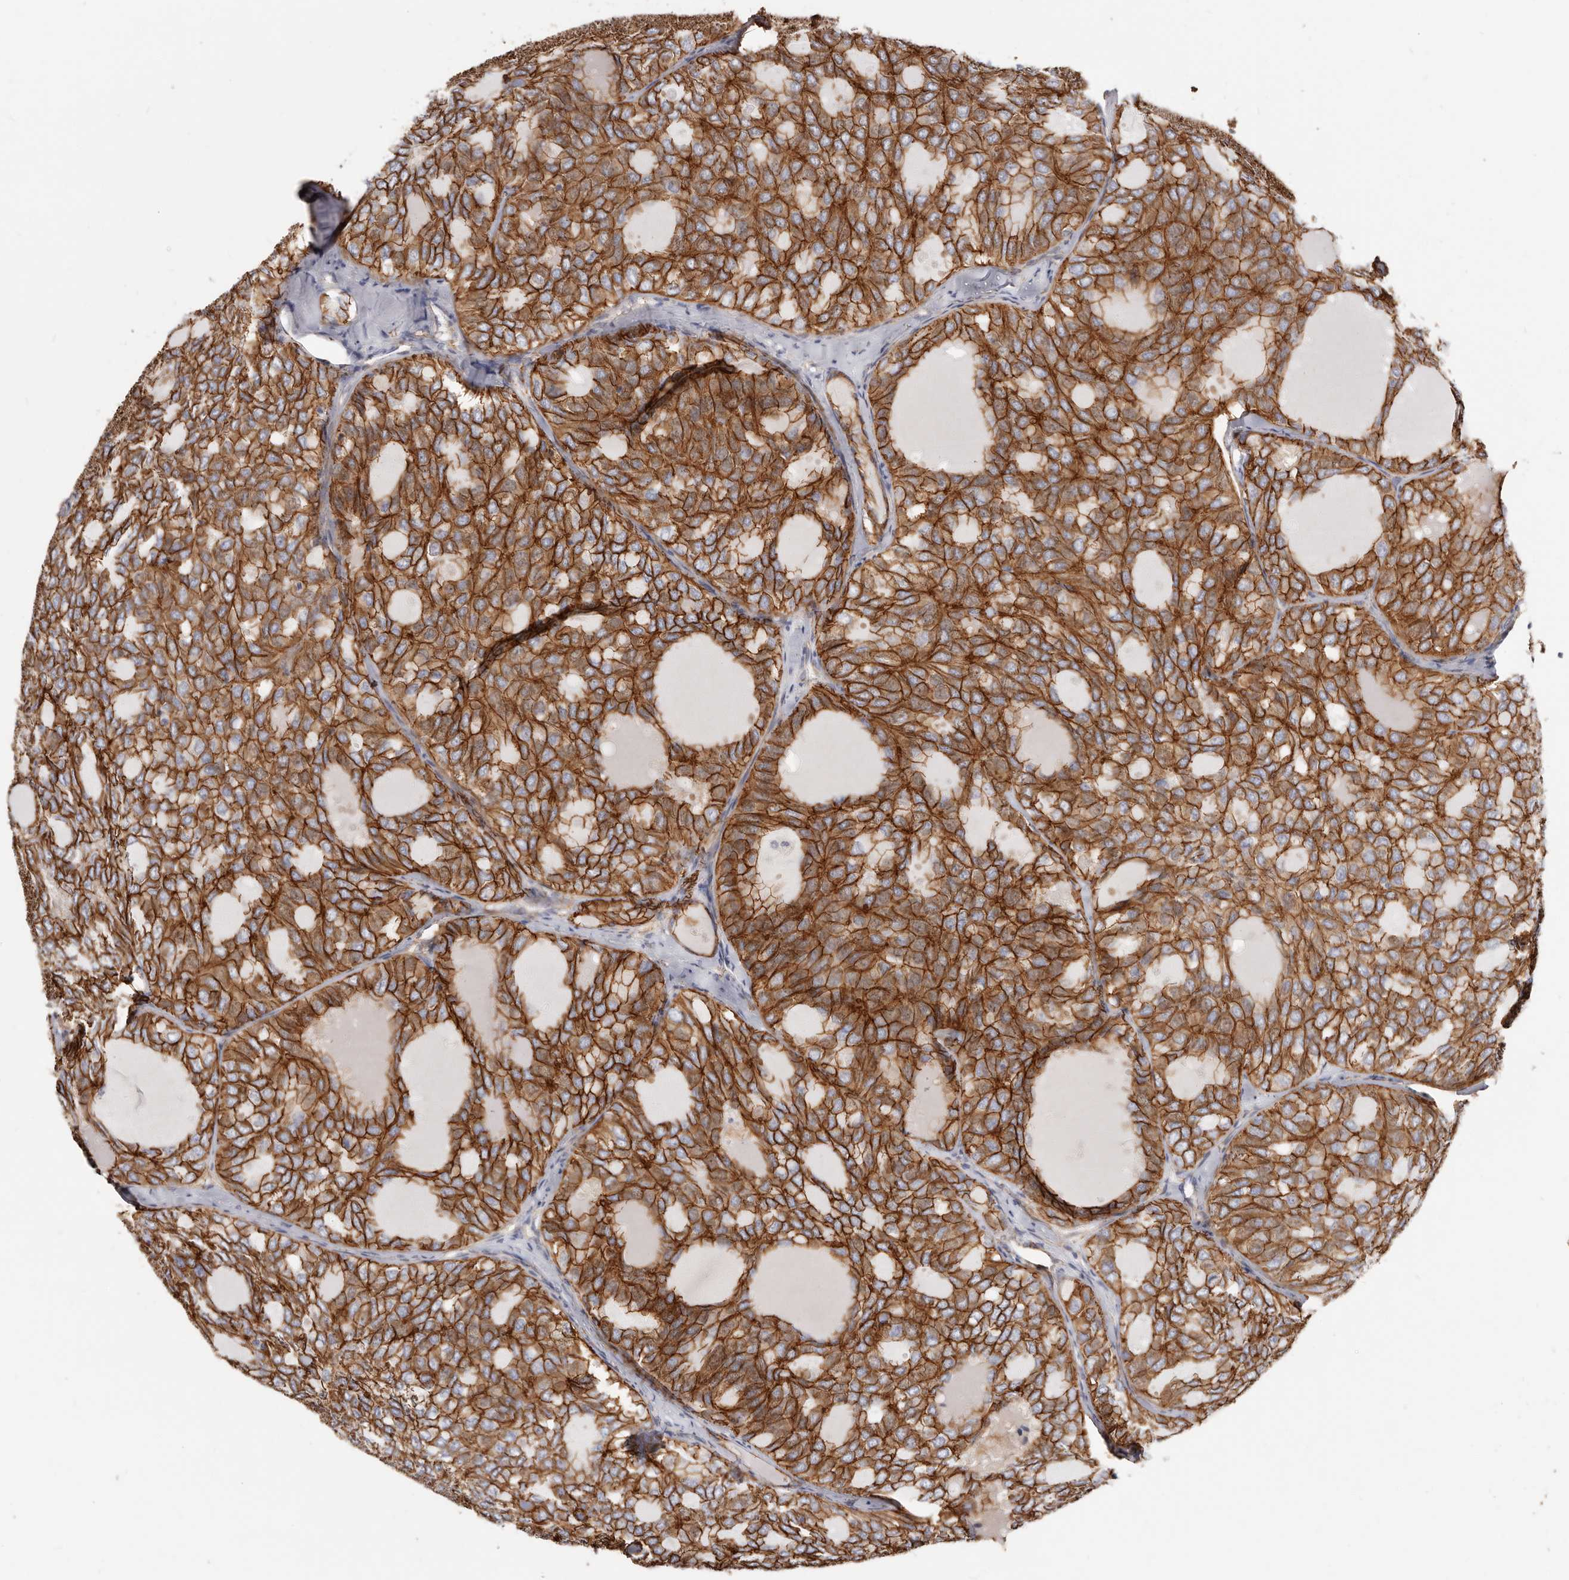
{"staining": {"intensity": "strong", "quantity": ">75%", "location": "cytoplasmic/membranous"}, "tissue": "thyroid cancer", "cell_type": "Tumor cells", "image_type": "cancer", "snomed": [{"axis": "morphology", "description": "Follicular adenoma carcinoma, NOS"}, {"axis": "topography", "description": "Thyroid gland"}], "caption": "Tumor cells show high levels of strong cytoplasmic/membranous expression in about >75% of cells in thyroid follicular adenoma carcinoma.", "gene": "CTNNB1", "patient": {"sex": "male", "age": 75}}